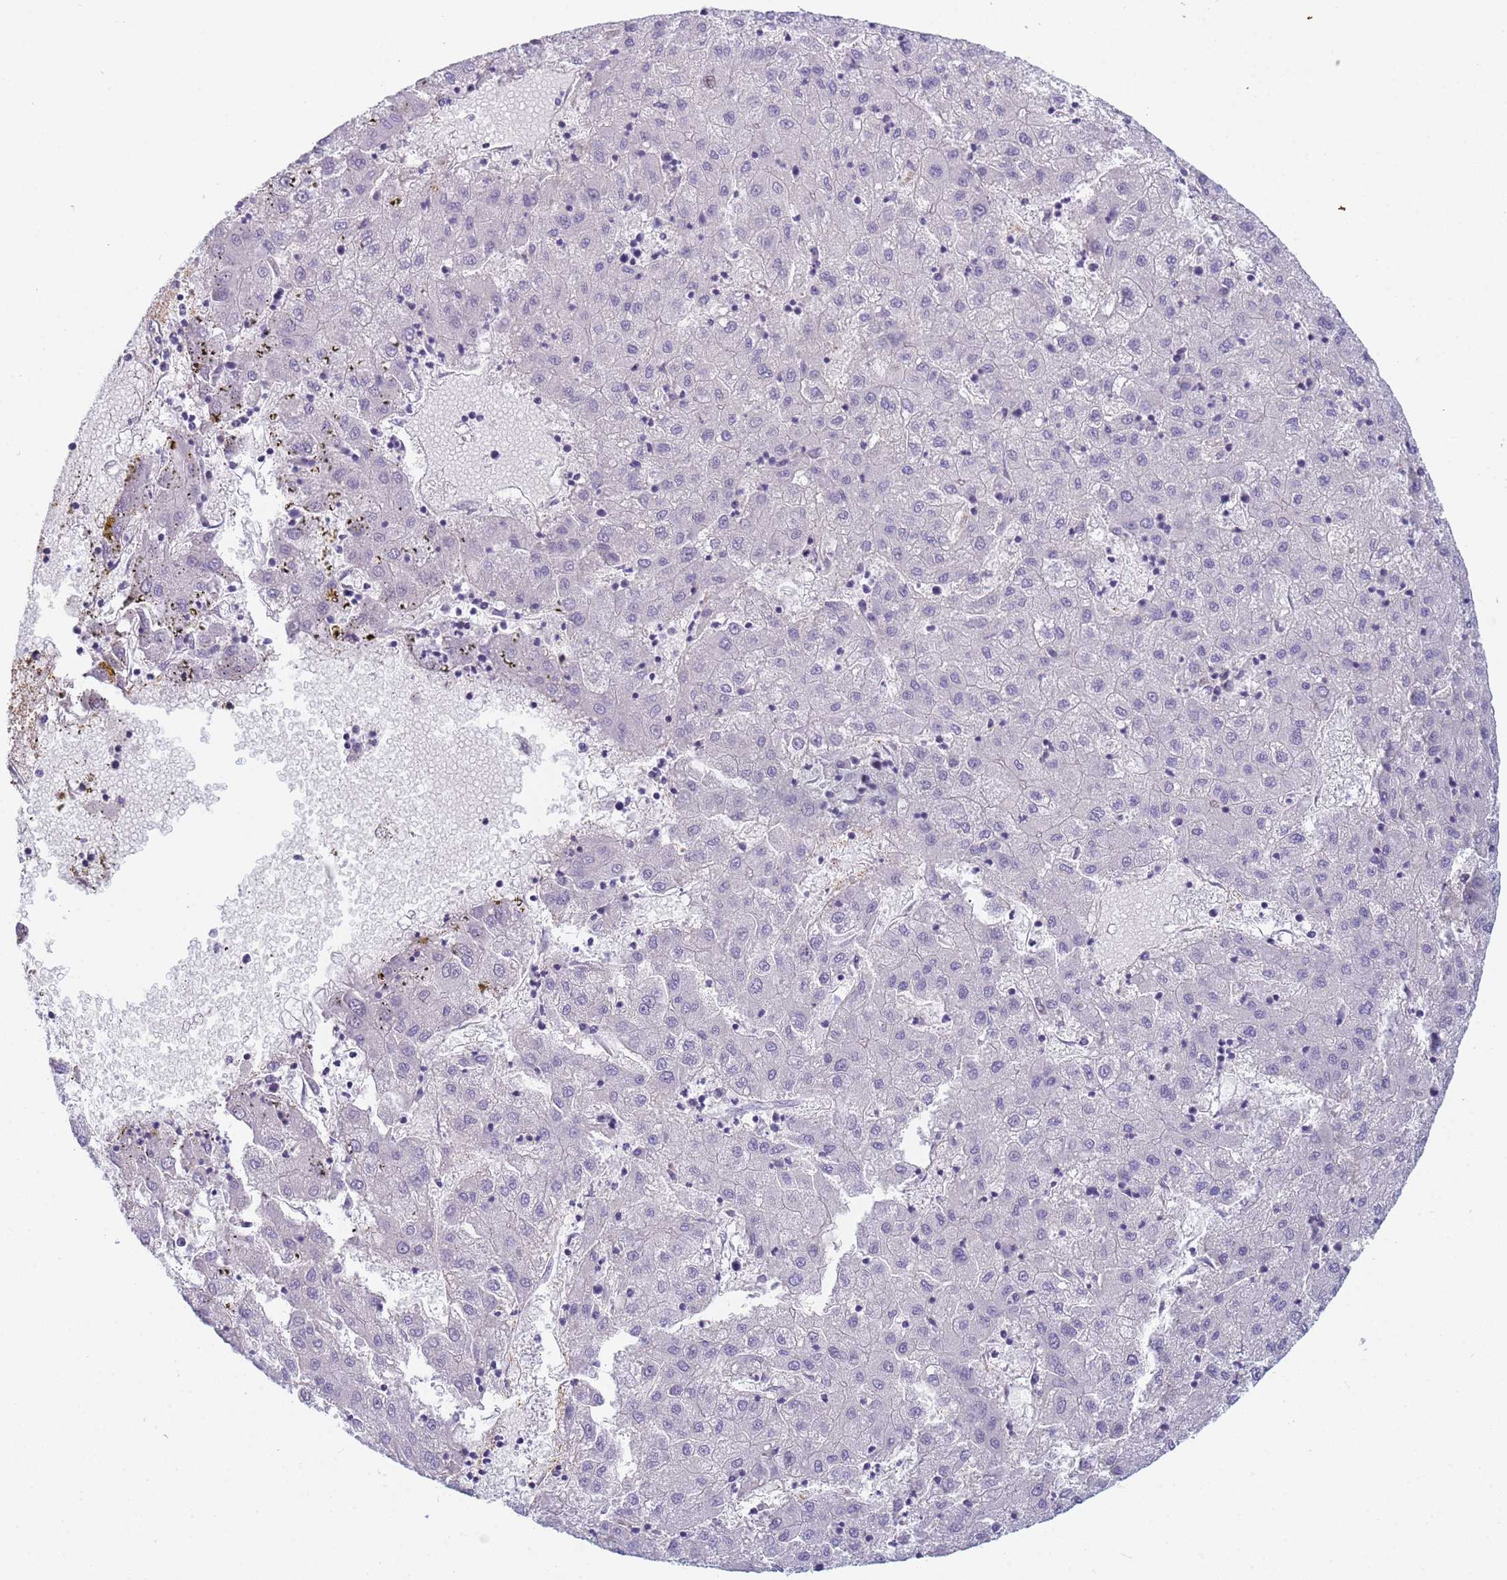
{"staining": {"intensity": "negative", "quantity": "none", "location": "none"}, "tissue": "liver cancer", "cell_type": "Tumor cells", "image_type": "cancer", "snomed": [{"axis": "morphology", "description": "Carcinoma, Hepatocellular, NOS"}, {"axis": "topography", "description": "Liver"}], "caption": "The image shows no significant positivity in tumor cells of liver cancer.", "gene": "TPM1", "patient": {"sex": "male", "age": 72}}